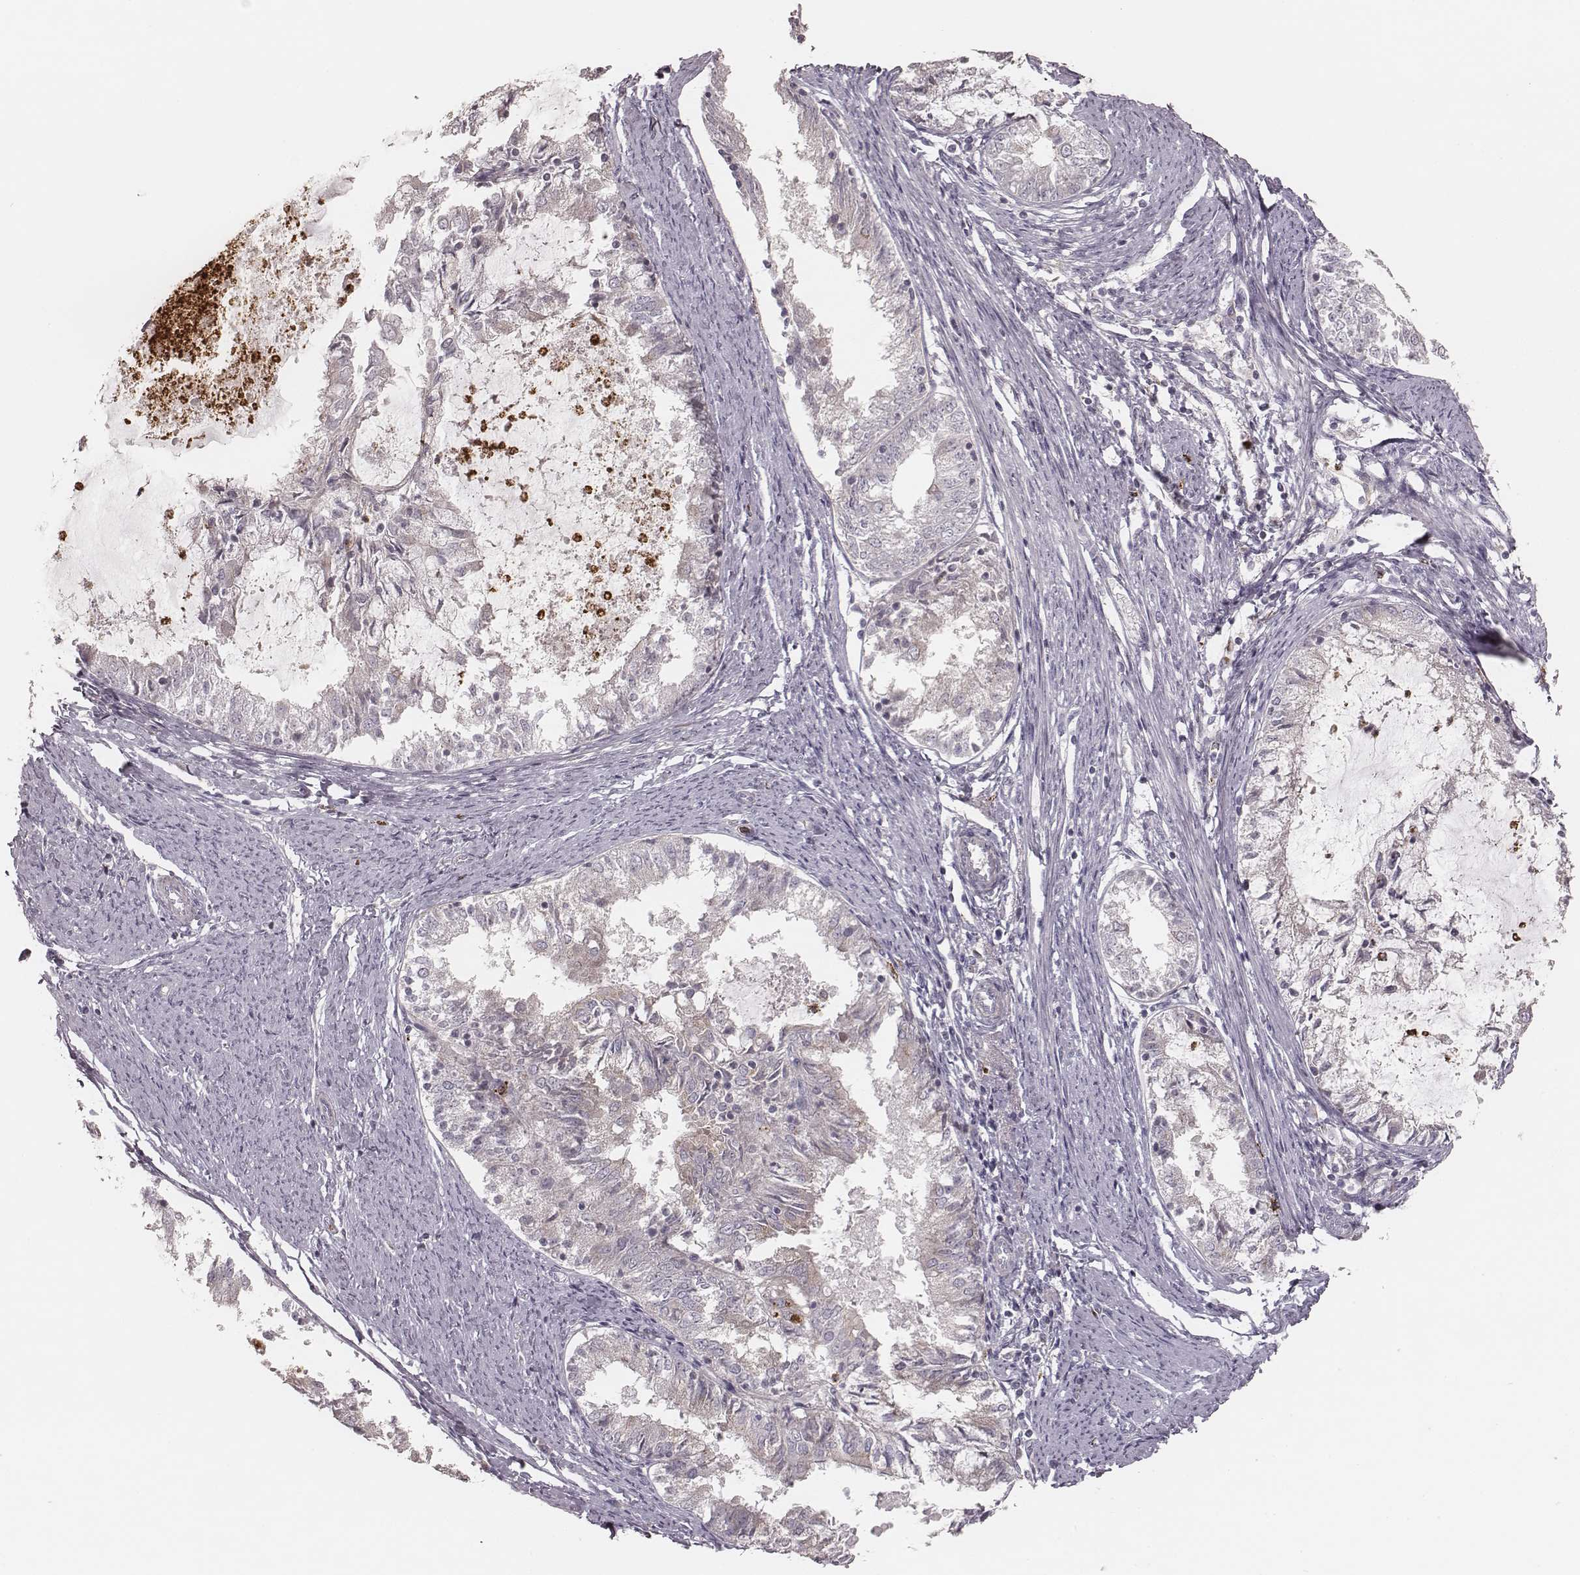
{"staining": {"intensity": "negative", "quantity": "none", "location": "none"}, "tissue": "endometrial cancer", "cell_type": "Tumor cells", "image_type": "cancer", "snomed": [{"axis": "morphology", "description": "Adenocarcinoma, NOS"}, {"axis": "topography", "description": "Endometrium"}], "caption": "There is no significant staining in tumor cells of endometrial cancer (adenocarcinoma).", "gene": "ABCA7", "patient": {"sex": "female", "age": 57}}